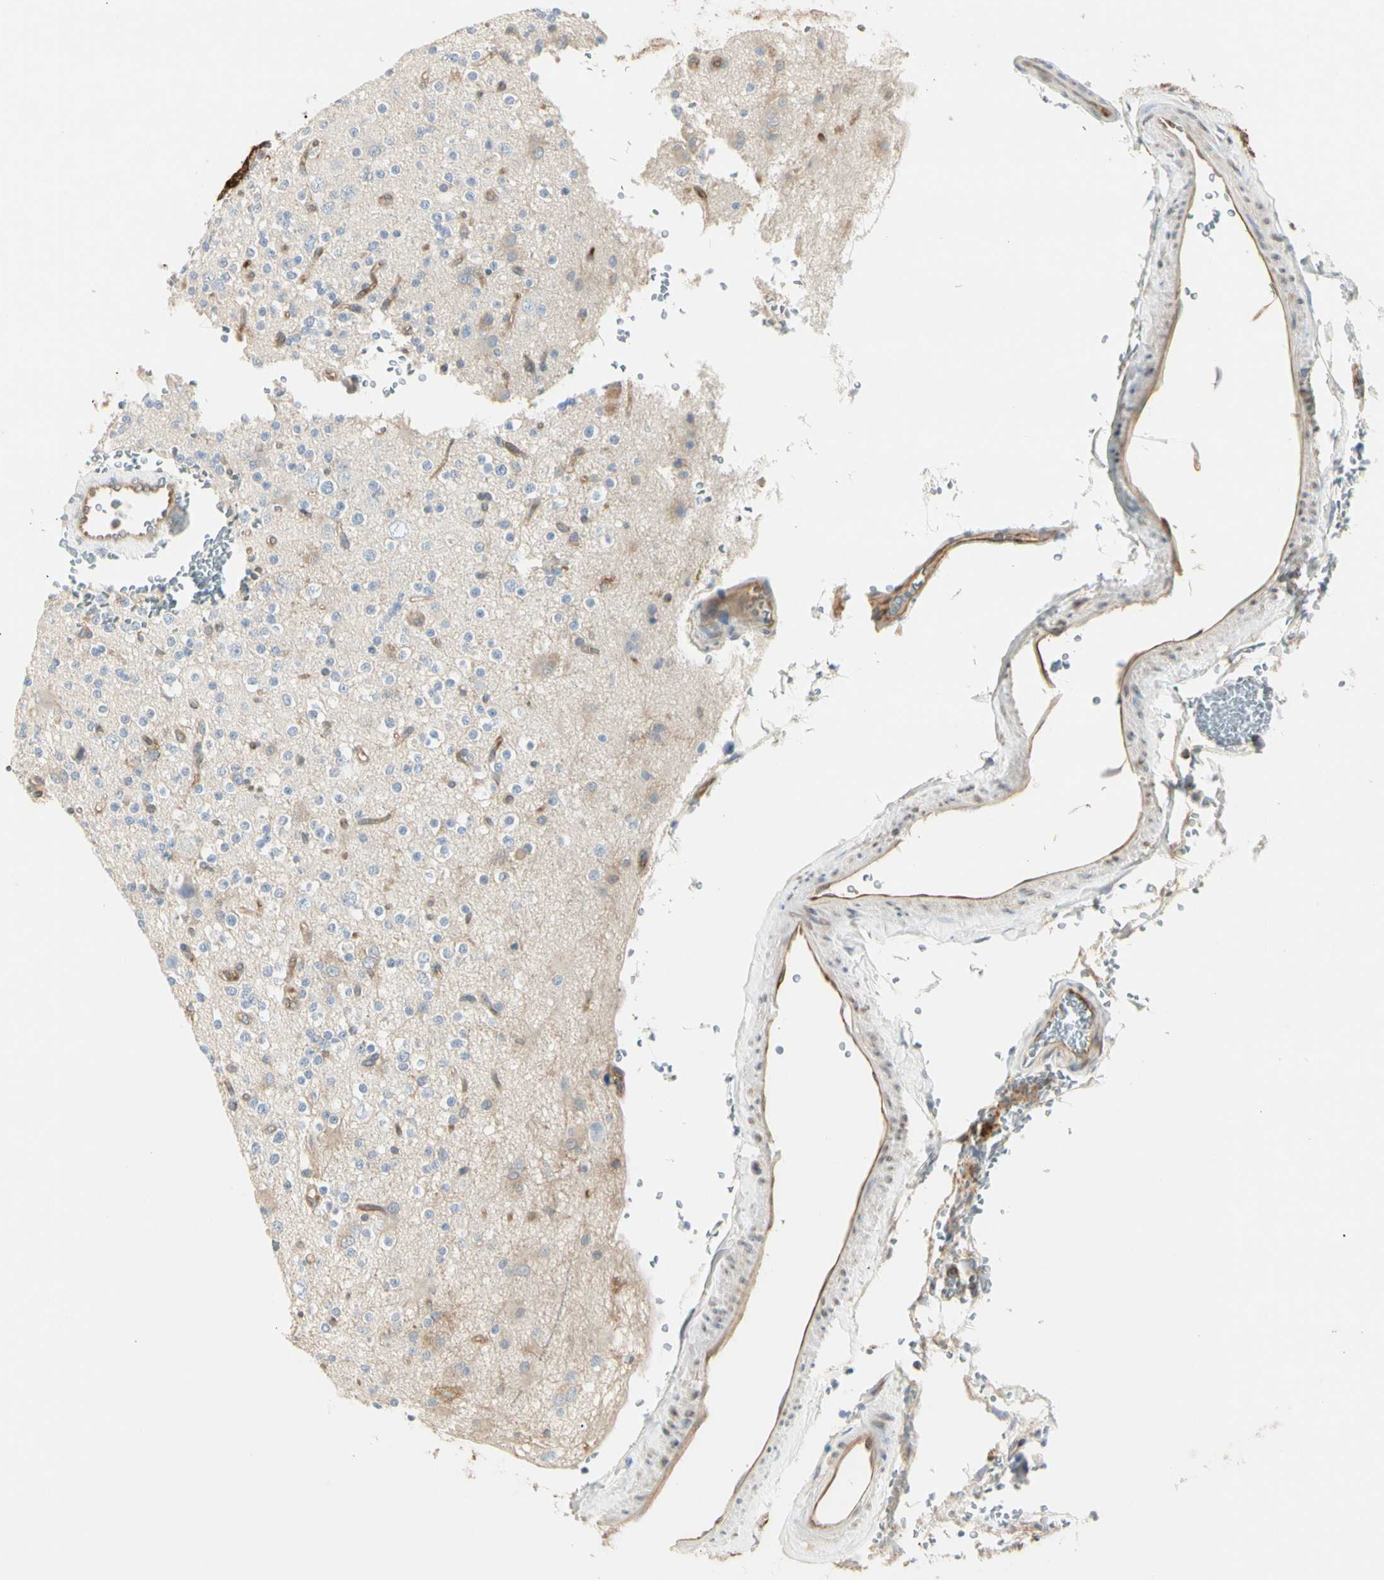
{"staining": {"intensity": "negative", "quantity": "none", "location": "none"}, "tissue": "glioma", "cell_type": "Tumor cells", "image_type": "cancer", "snomed": [{"axis": "morphology", "description": "Glioma, malignant, High grade"}, {"axis": "topography", "description": "Brain"}], "caption": "An immunohistochemistry (IHC) micrograph of glioma is shown. There is no staining in tumor cells of glioma.", "gene": "NFKB2", "patient": {"sex": "male", "age": 47}}